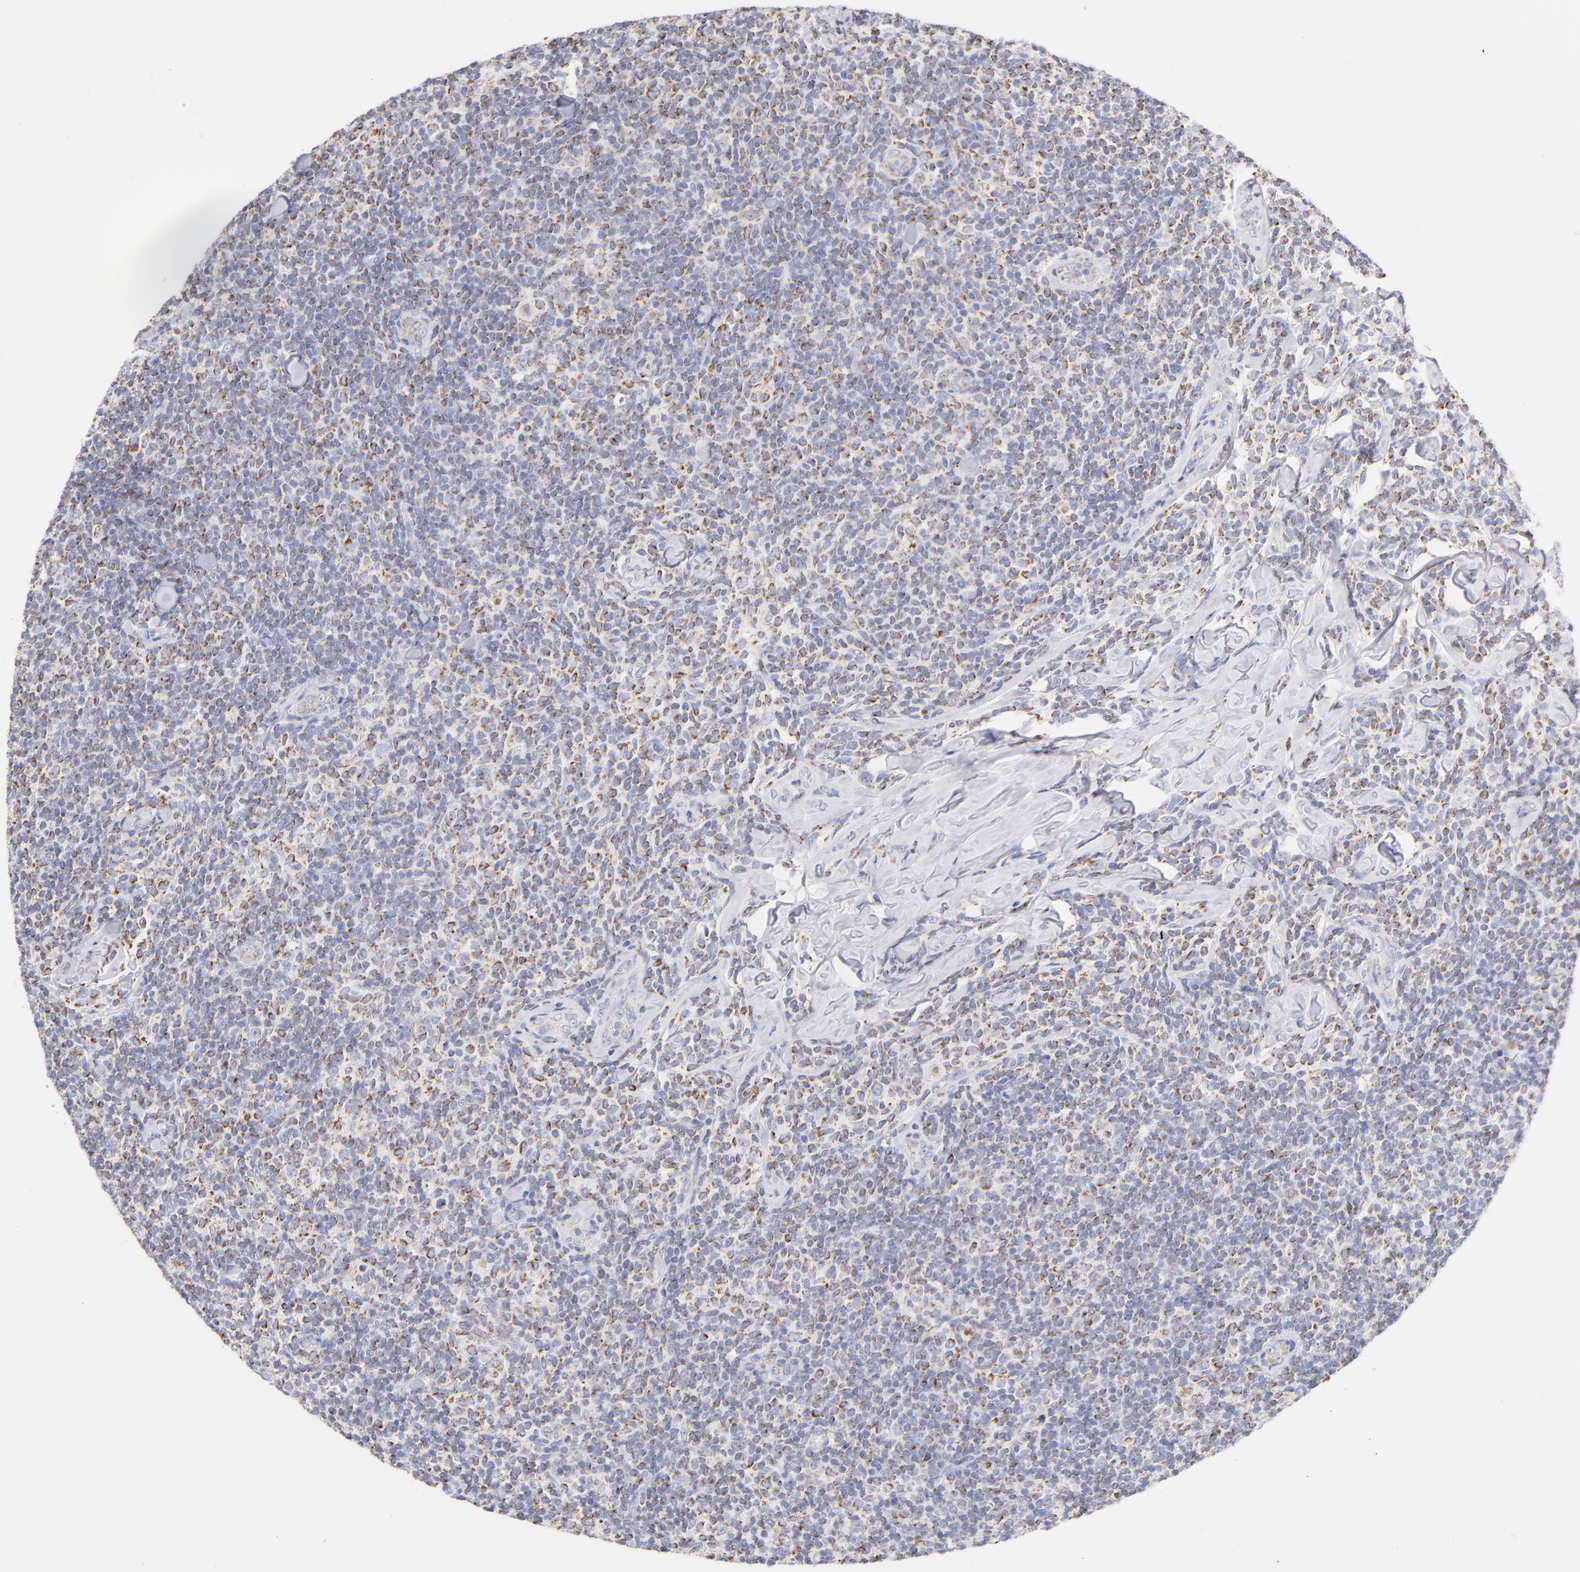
{"staining": {"intensity": "moderate", "quantity": ">75%", "location": "cytoplasmic/membranous"}, "tissue": "lymphoma", "cell_type": "Tumor cells", "image_type": "cancer", "snomed": [{"axis": "morphology", "description": "Malignant lymphoma, non-Hodgkin's type, Low grade"}, {"axis": "topography", "description": "Lymph node"}], "caption": "Lymphoma was stained to show a protein in brown. There is medium levels of moderate cytoplasmic/membranous positivity in about >75% of tumor cells.", "gene": "AIFM1", "patient": {"sex": "female", "age": 56}}